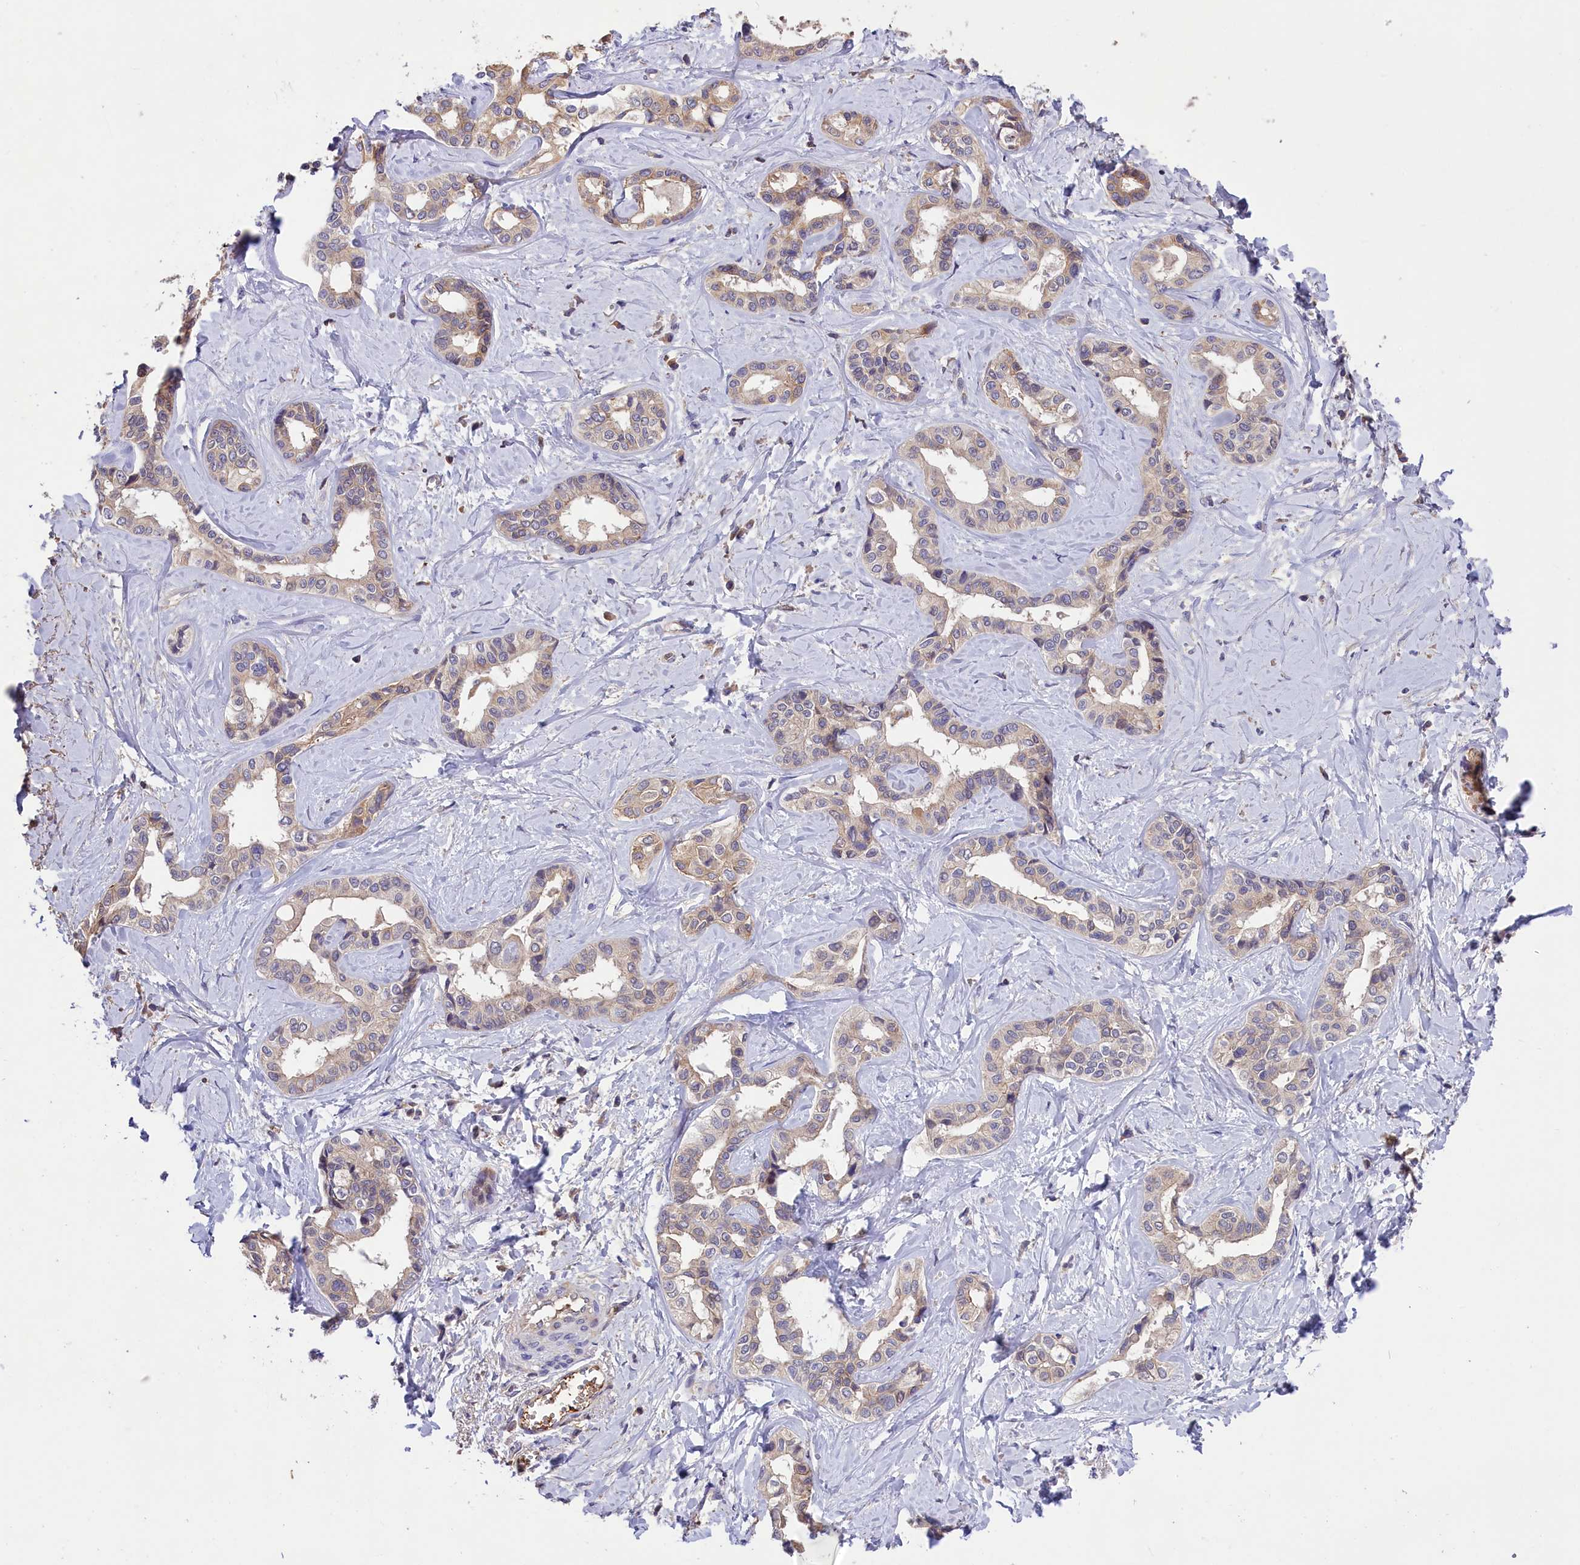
{"staining": {"intensity": "negative", "quantity": "none", "location": "none"}, "tissue": "liver cancer", "cell_type": "Tumor cells", "image_type": "cancer", "snomed": [{"axis": "morphology", "description": "Cholangiocarcinoma"}, {"axis": "topography", "description": "Liver"}], "caption": "This is an immunohistochemistry (IHC) histopathology image of human cholangiocarcinoma (liver). There is no staining in tumor cells.", "gene": "PHAF1", "patient": {"sex": "female", "age": 77}}